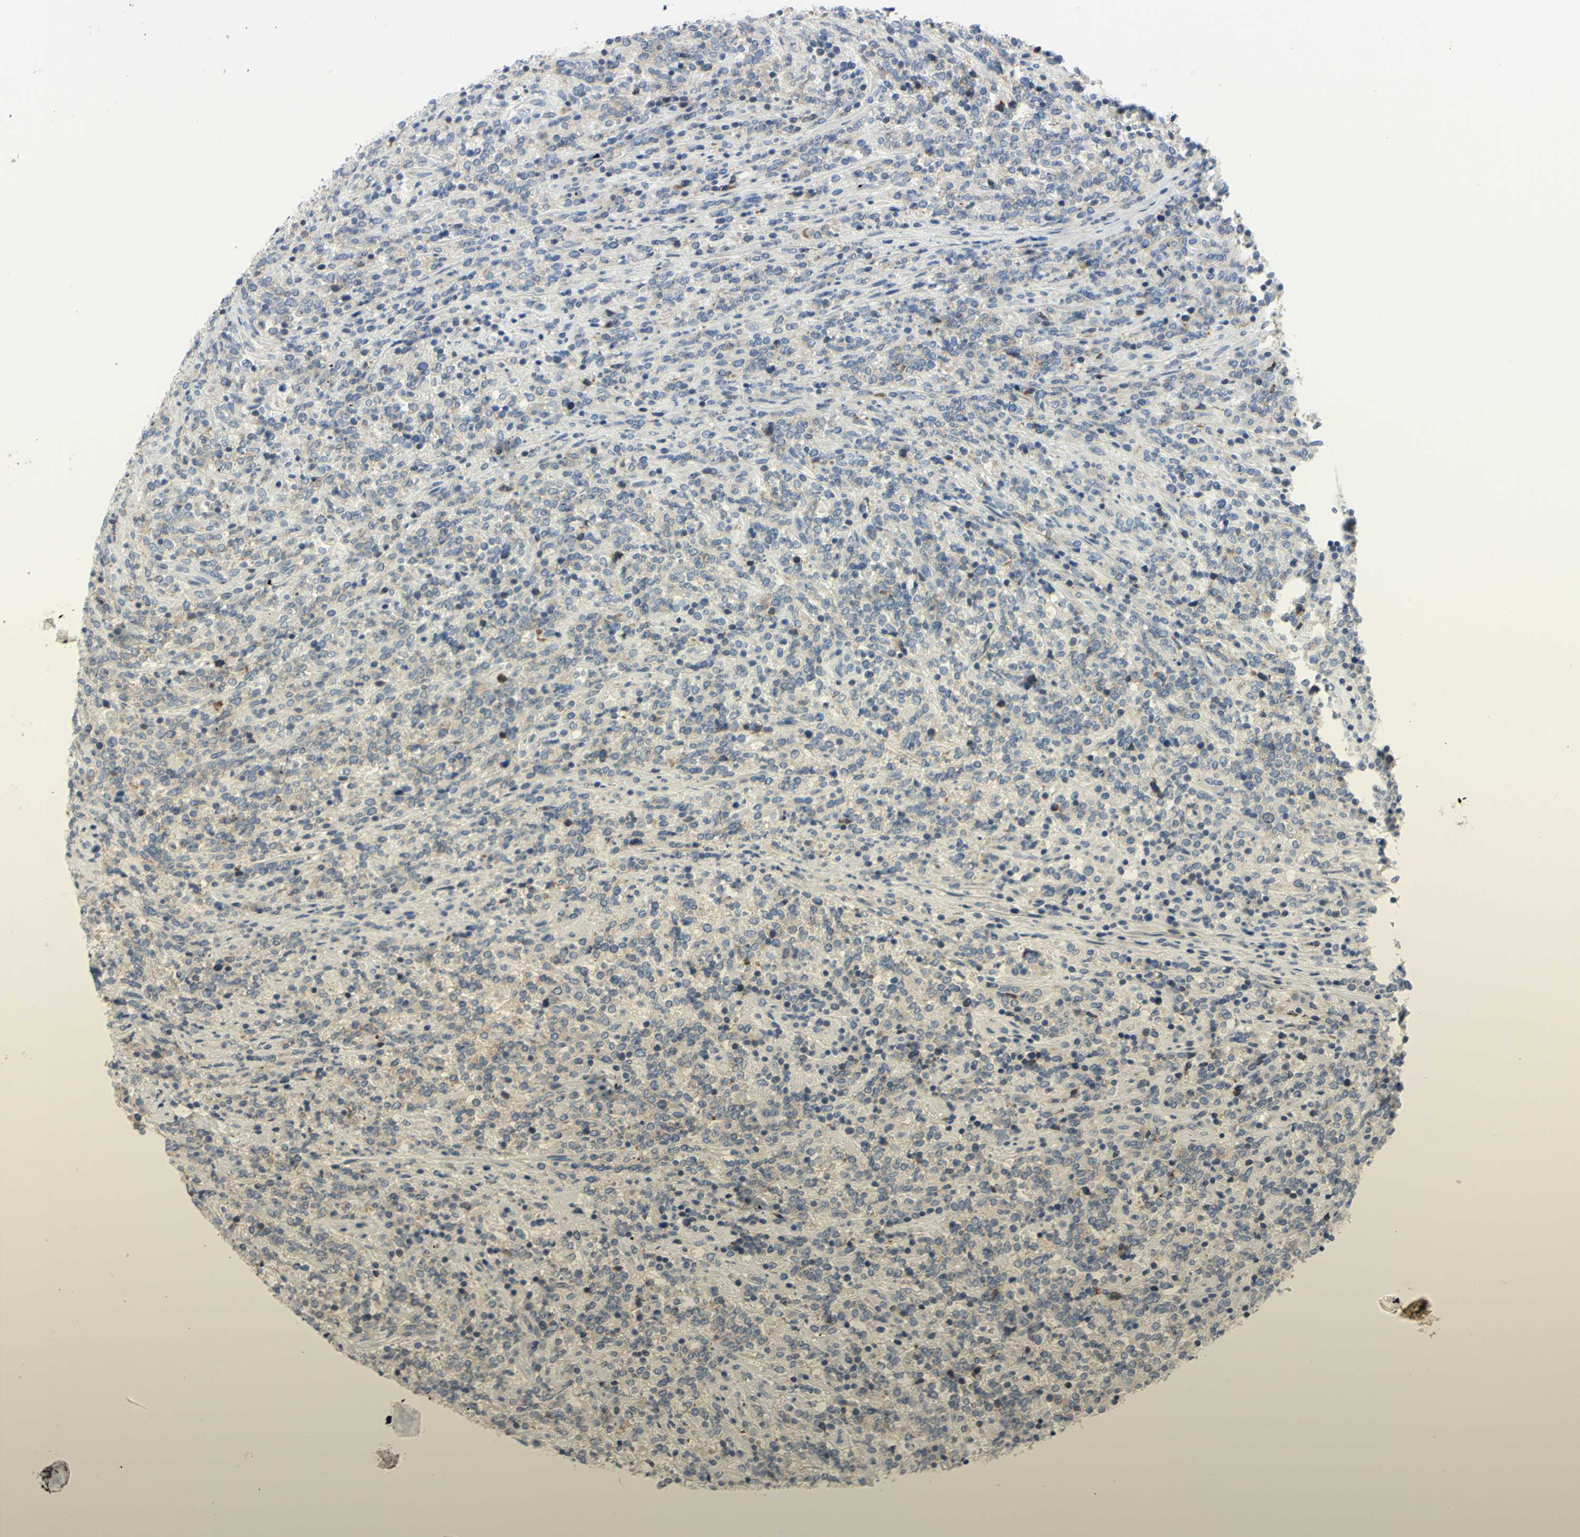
{"staining": {"intensity": "weak", "quantity": ">75%", "location": "cytoplasmic/membranous"}, "tissue": "lymphoma", "cell_type": "Tumor cells", "image_type": "cancer", "snomed": [{"axis": "morphology", "description": "Malignant lymphoma, non-Hodgkin's type, High grade"}, {"axis": "topography", "description": "Soft tissue"}], "caption": "Brown immunohistochemical staining in human lymphoma reveals weak cytoplasmic/membranous expression in about >75% of tumor cells.", "gene": "MUC1", "patient": {"sex": "male", "age": 18}}